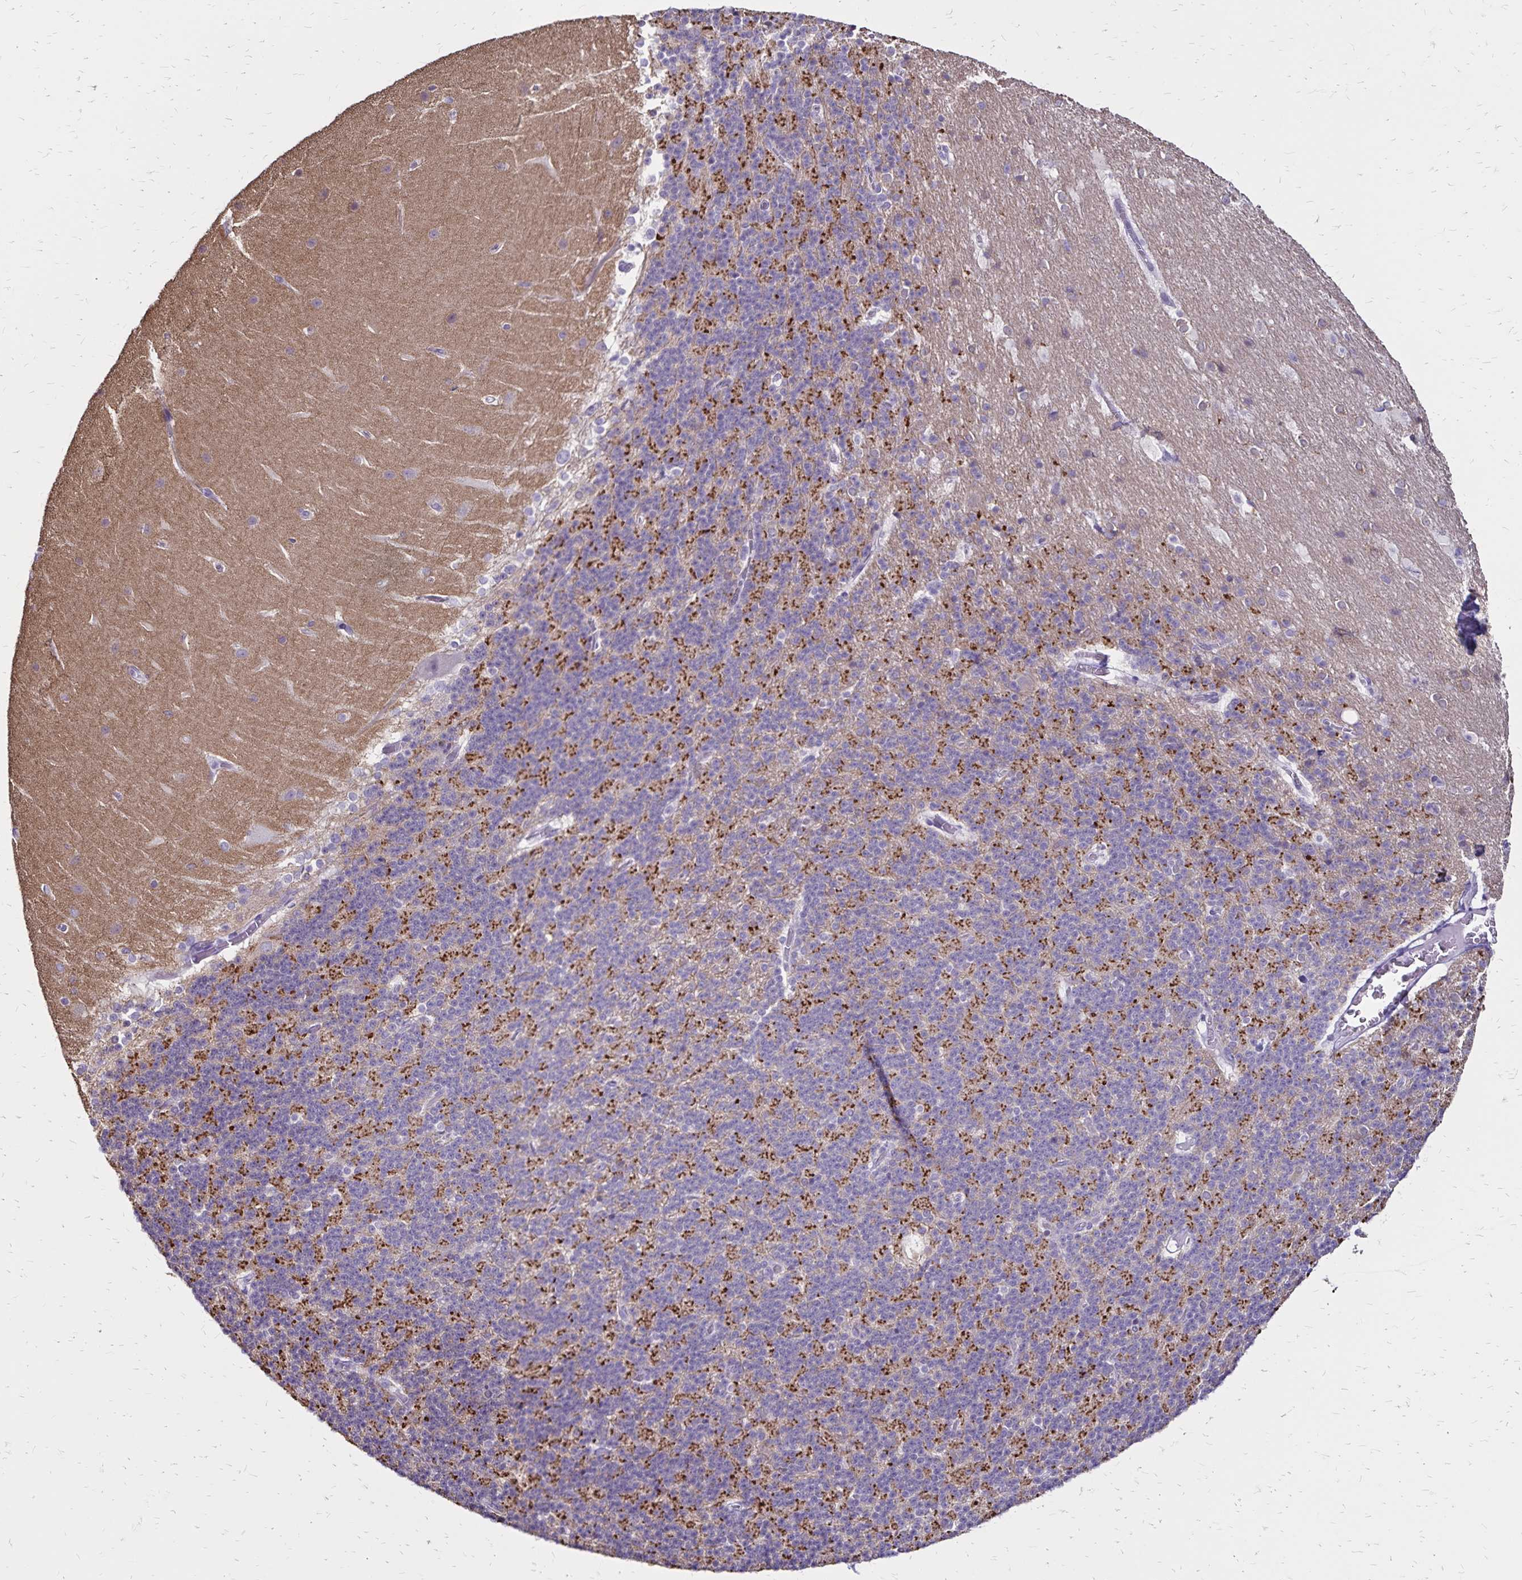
{"staining": {"intensity": "negative", "quantity": "none", "location": "none"}, "tissue": "cerebellum", "cell_type": "Cells in granular layer", "image_type": "normal", "snomed": [{"axis": "morphology", "description": "Normal tissue, NOS"}, {"axis": "topography", "description": "Cerebellum"}], "caption": "A photomicrograph of cerebellum stained for a protein shows no brown staining in cells in granular layer. (Immunohistochemistry (ihc), brightfield microscopy, high magnification).", "gene": "SH3GL3", "patient": {"sex": "female", "age": 19}}